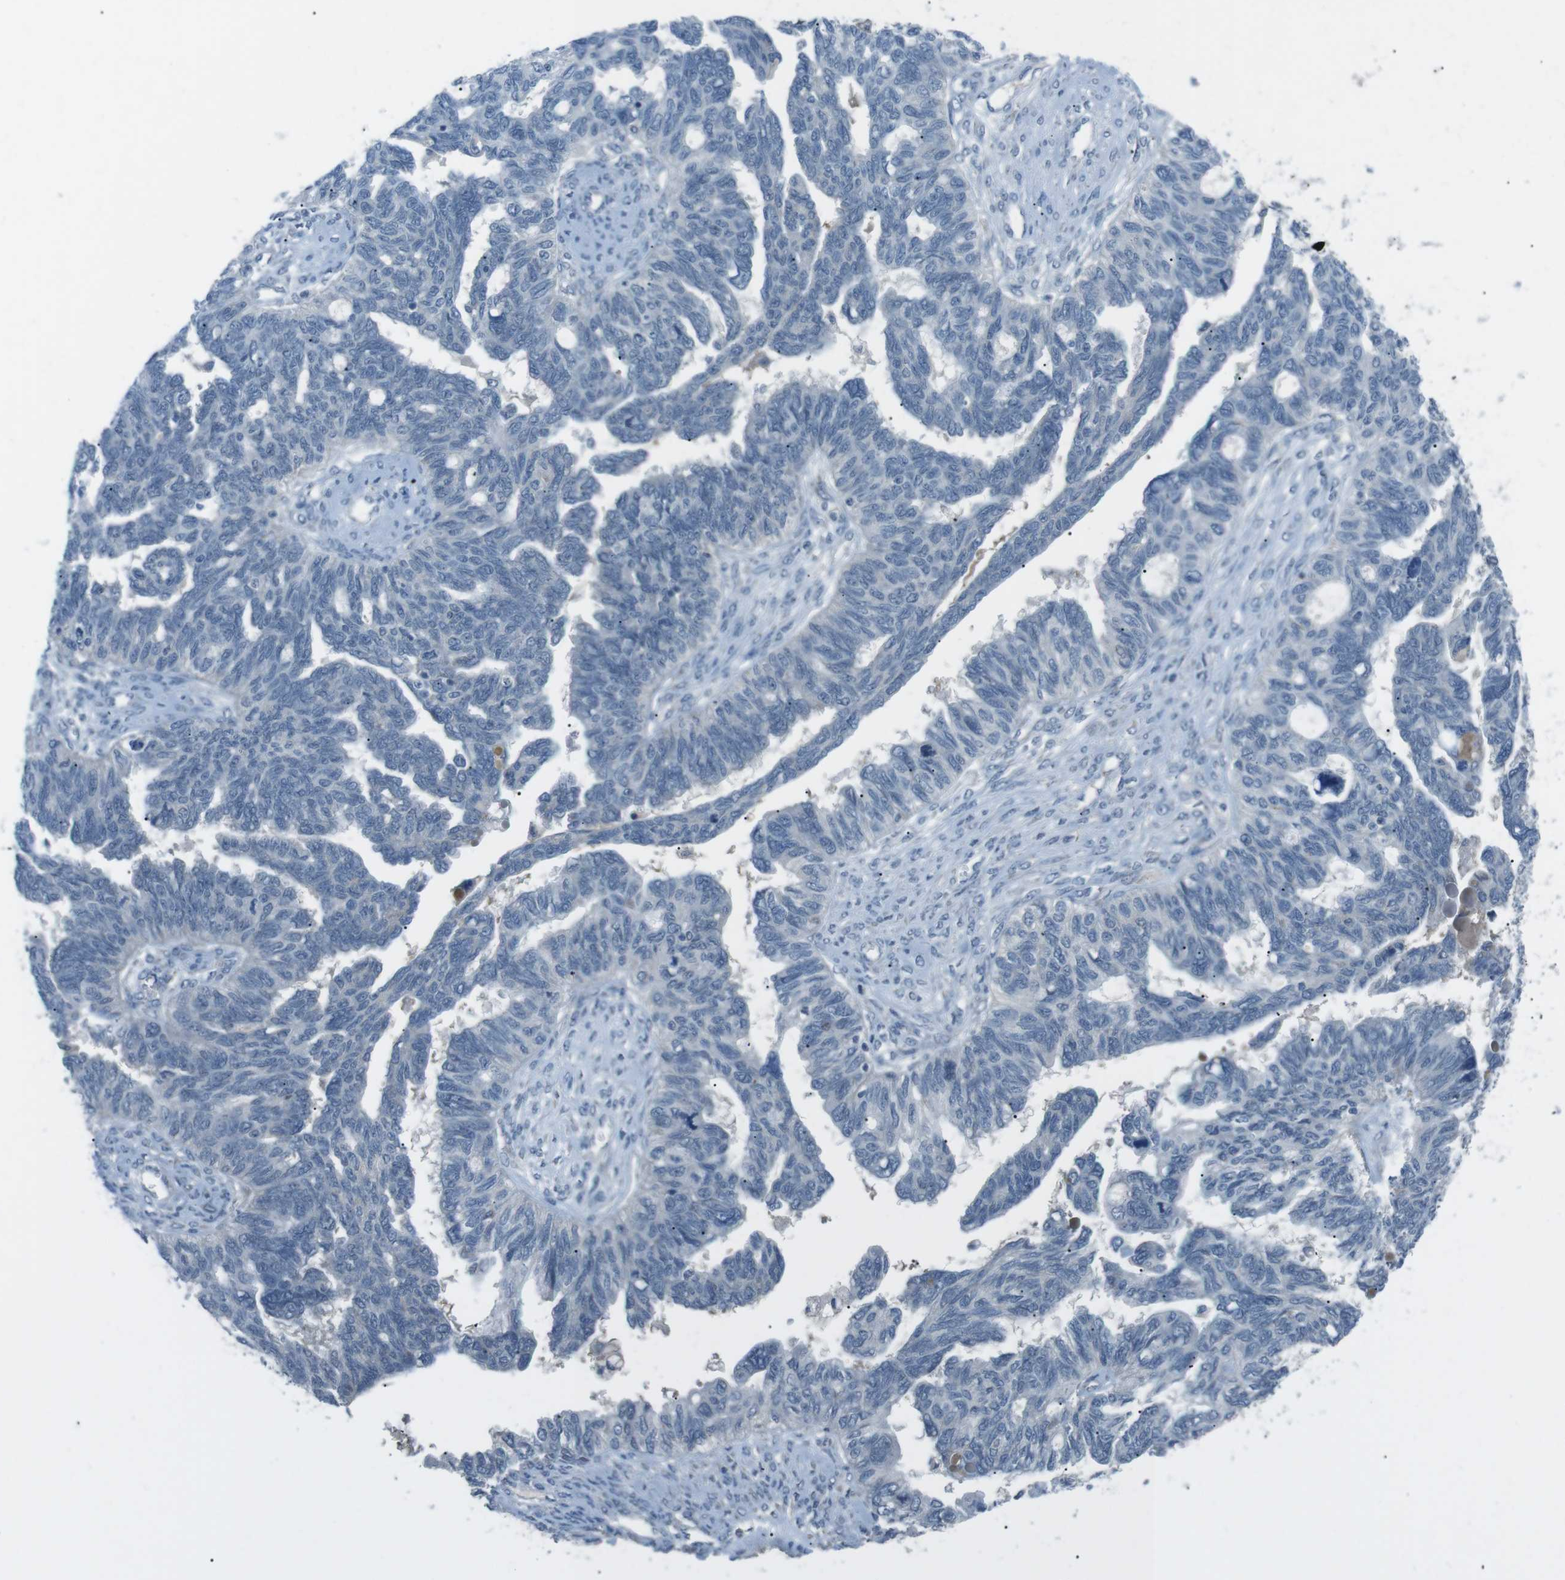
{"staining": {"intensity": "negative", "quantity": "none", "location": "none"}, "tissue": "ovarian cancer", "cell_type": "Tumor cells", "image_type": "cancer", "snomed": [{"axis": "morphology", "description": "Cystadenocarcinoma, serous, NOS"}, {"axis": "topography", "description": "Ovary"}], "caption": "The photomicrograph demonstrates no staining of tumor cells in serous cystadenocarcinoma (ovarian).", "gene": "FCRLA", "patient": {"sex": "female", "age": 79}}